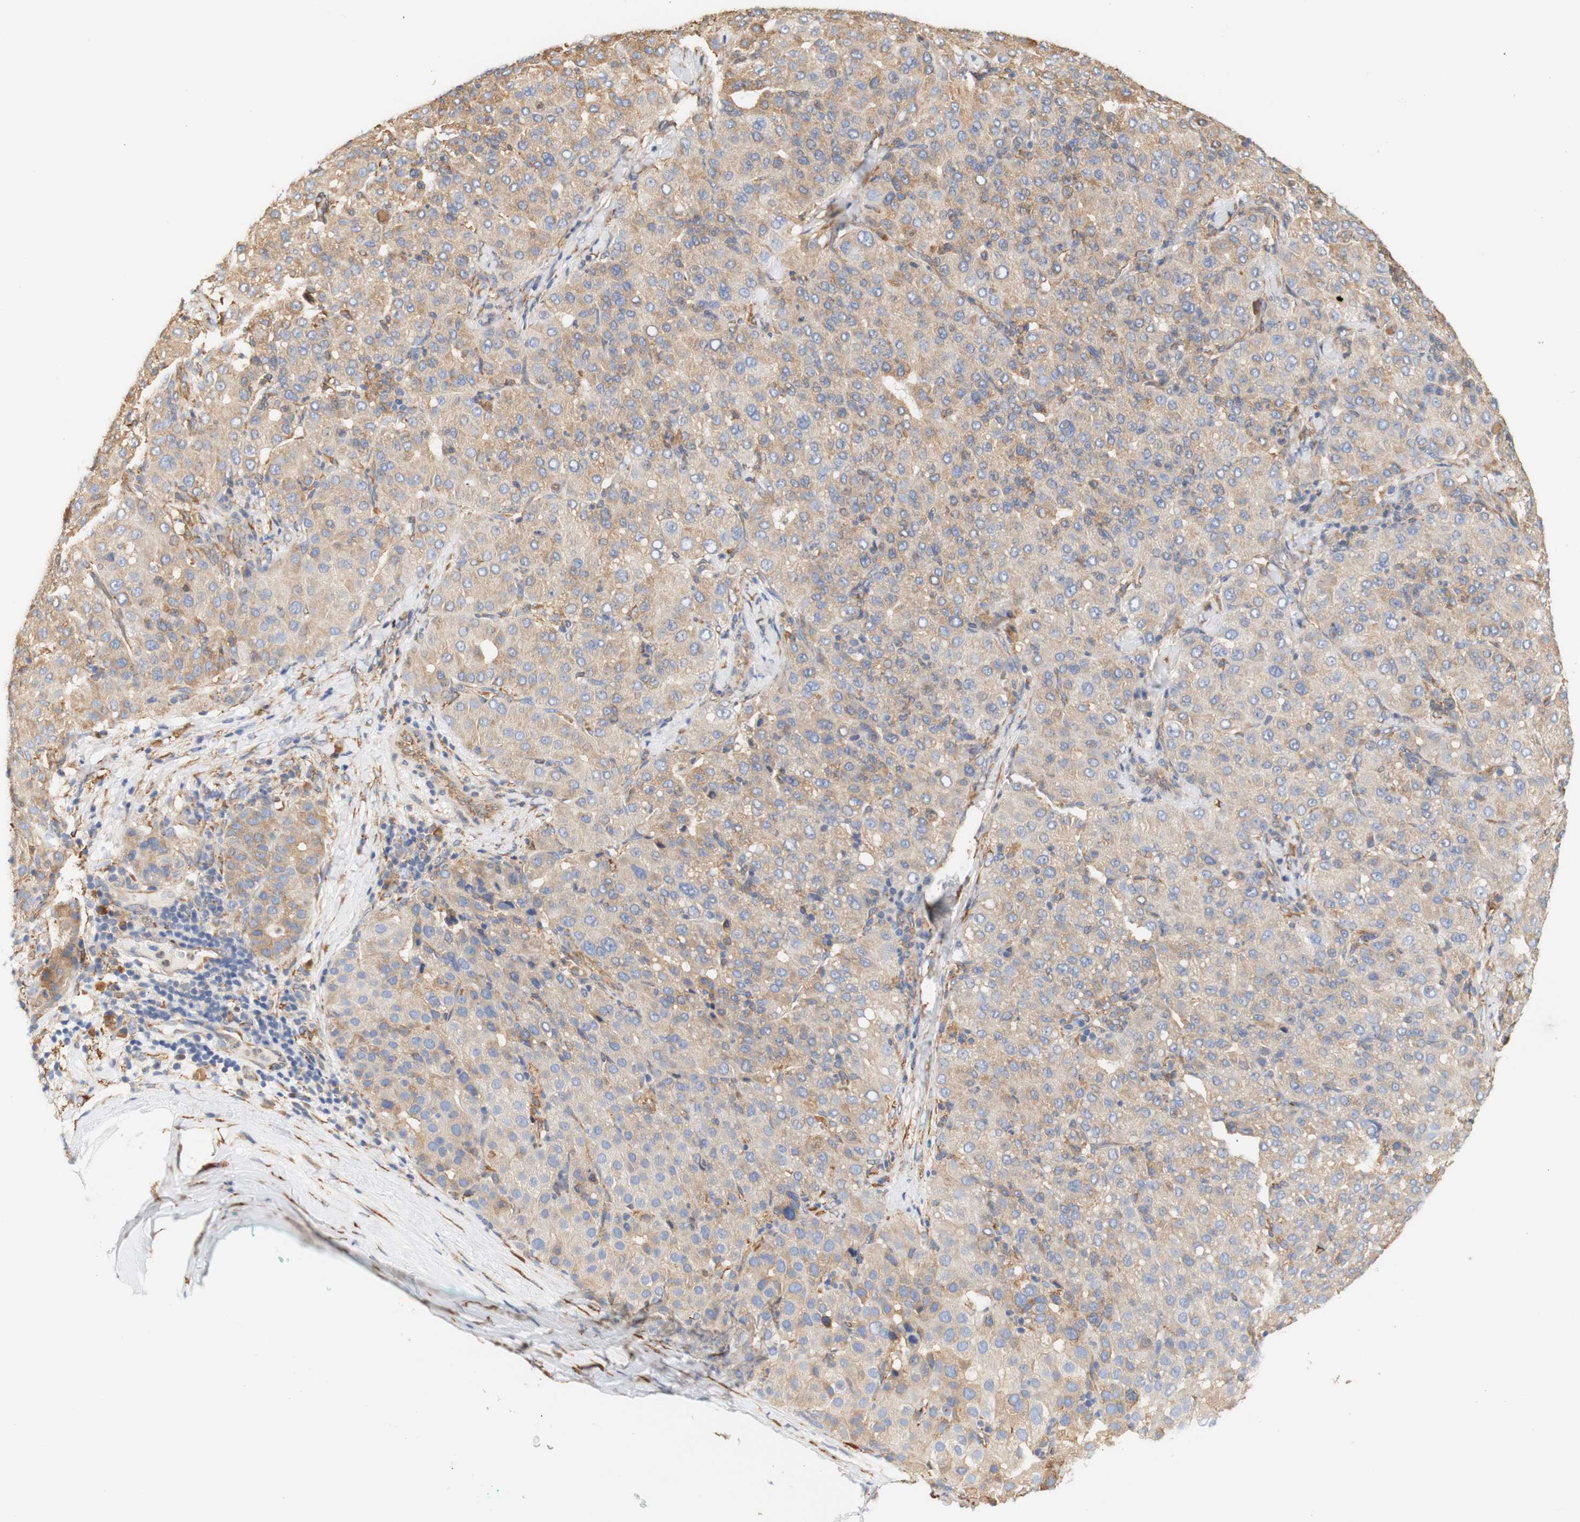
{"staining": {"intensity": "weak", "quantity": ">75%", "location": "cytoplasmic/membranous"}, "tissue": "liver cancer", "cell_type": "Tumor cells", "image_type": "cancer", "snomed": [{"axis": "morphology", "description": "Carcinoma, Hepatocellular, NOS"}, {"axis": "topography", "description": "Liver"}], "caption": "Liver cancer (hepatocellular carcinoma) stained with a protein marker demonstrates weak staining in tumor cells.", "gene": "EIF2AK4", "patient": {"sex": "male", "age": 65}}